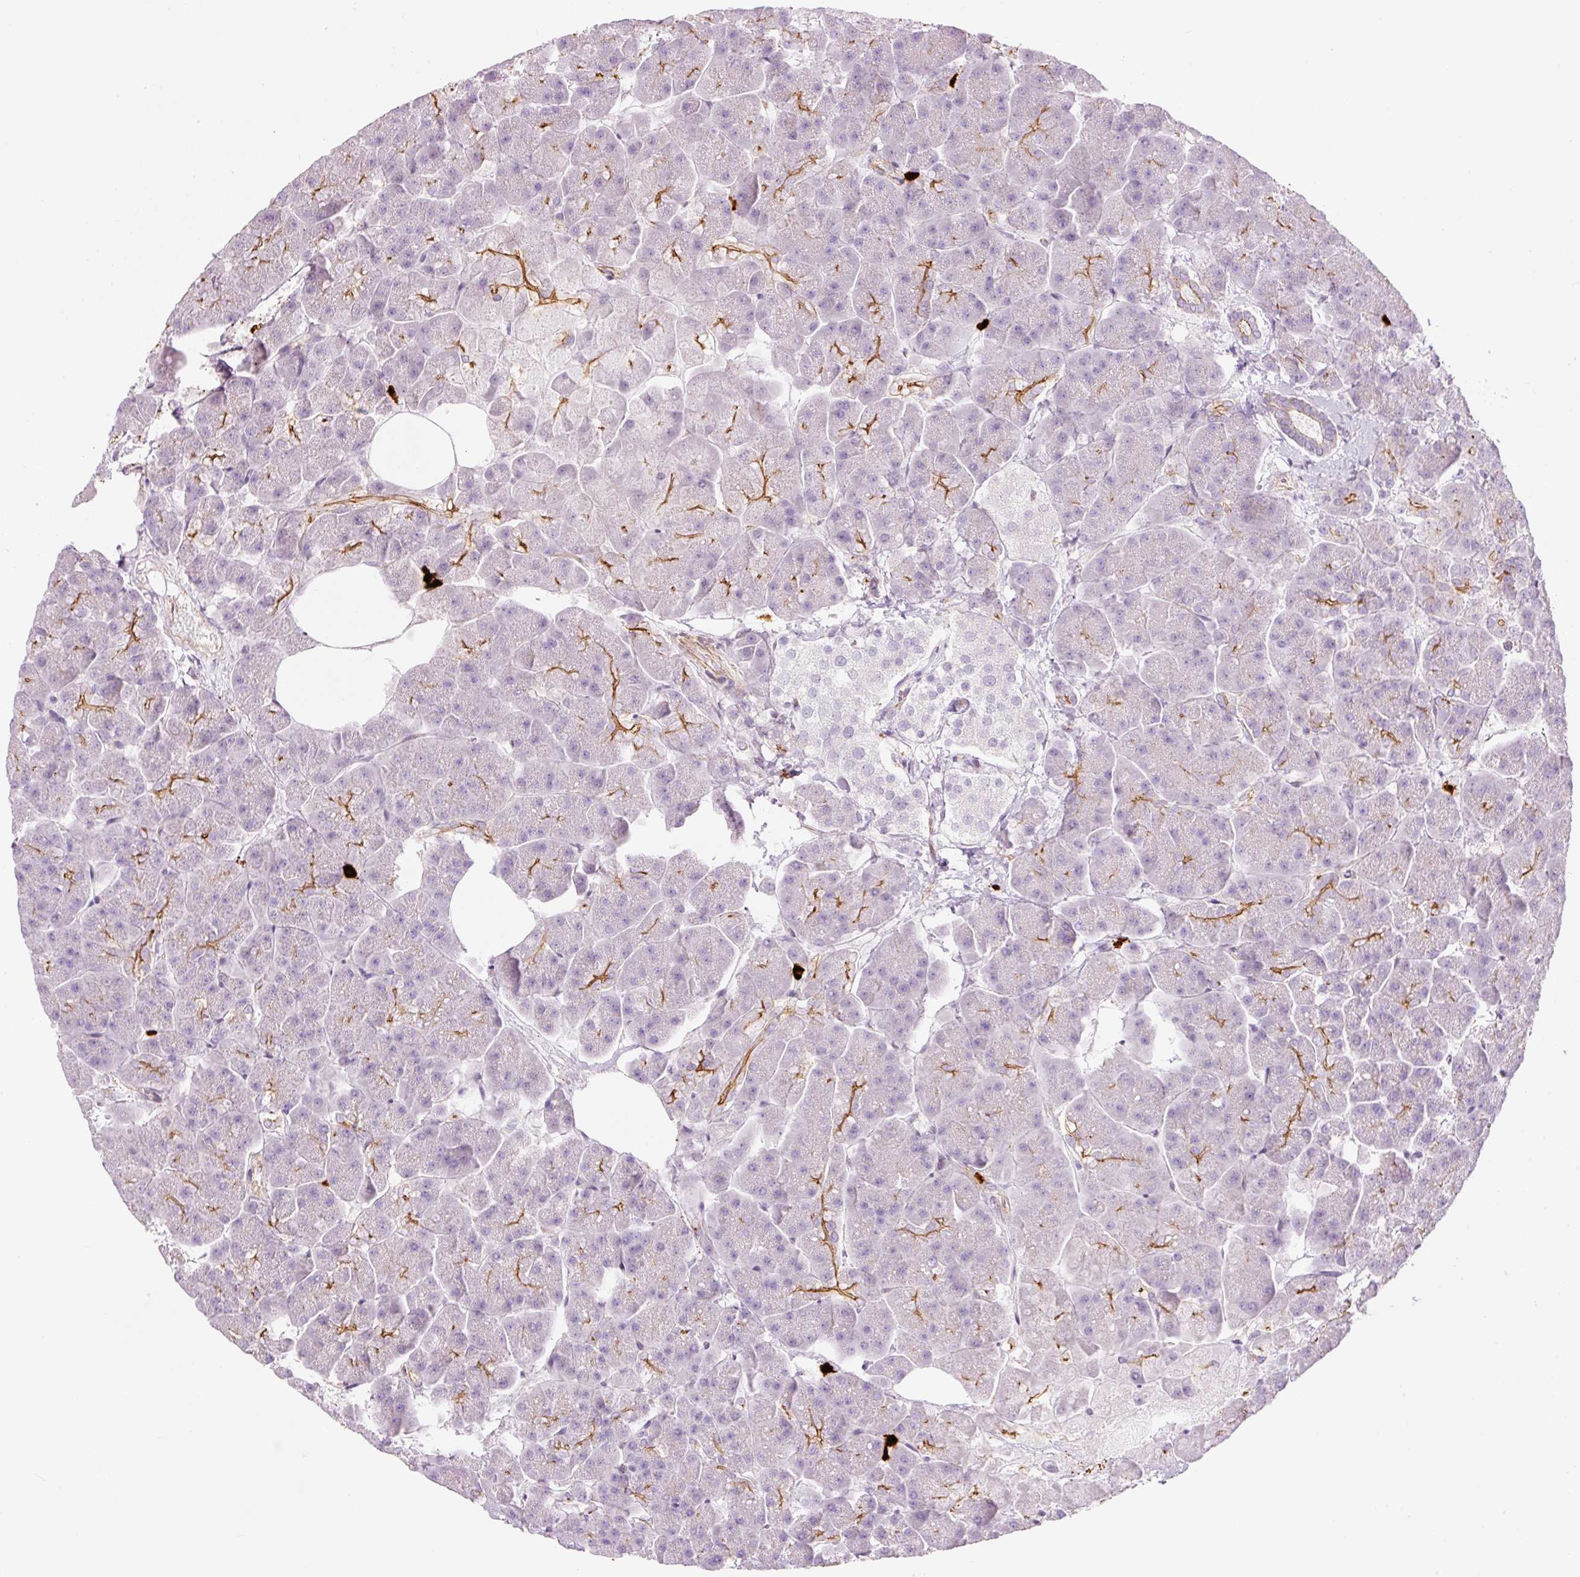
{"staining": {"intensity": "weak", "quantity": "<25%", "location": "cytoplasmic/membranous"}, "tissue": "pancreas", "cell_type": "Exocrine glandular cells", "image_type": "normal", "snomed": [{"axis": "morphology", "description": "Normal tissue, NOS"}, {"axis": "topography", "description": "Pancreas"}, {"axis": "topography", "description": "Peripheral nerve tissue"}], "caption": "IHC photomicrograph of unremarkable human pancreas stained for a protein (brown), which reveals no expression in exocrine glandular cells.", "gene": "MAP3K3", "patient": {"sex": "male", "age": 54}}